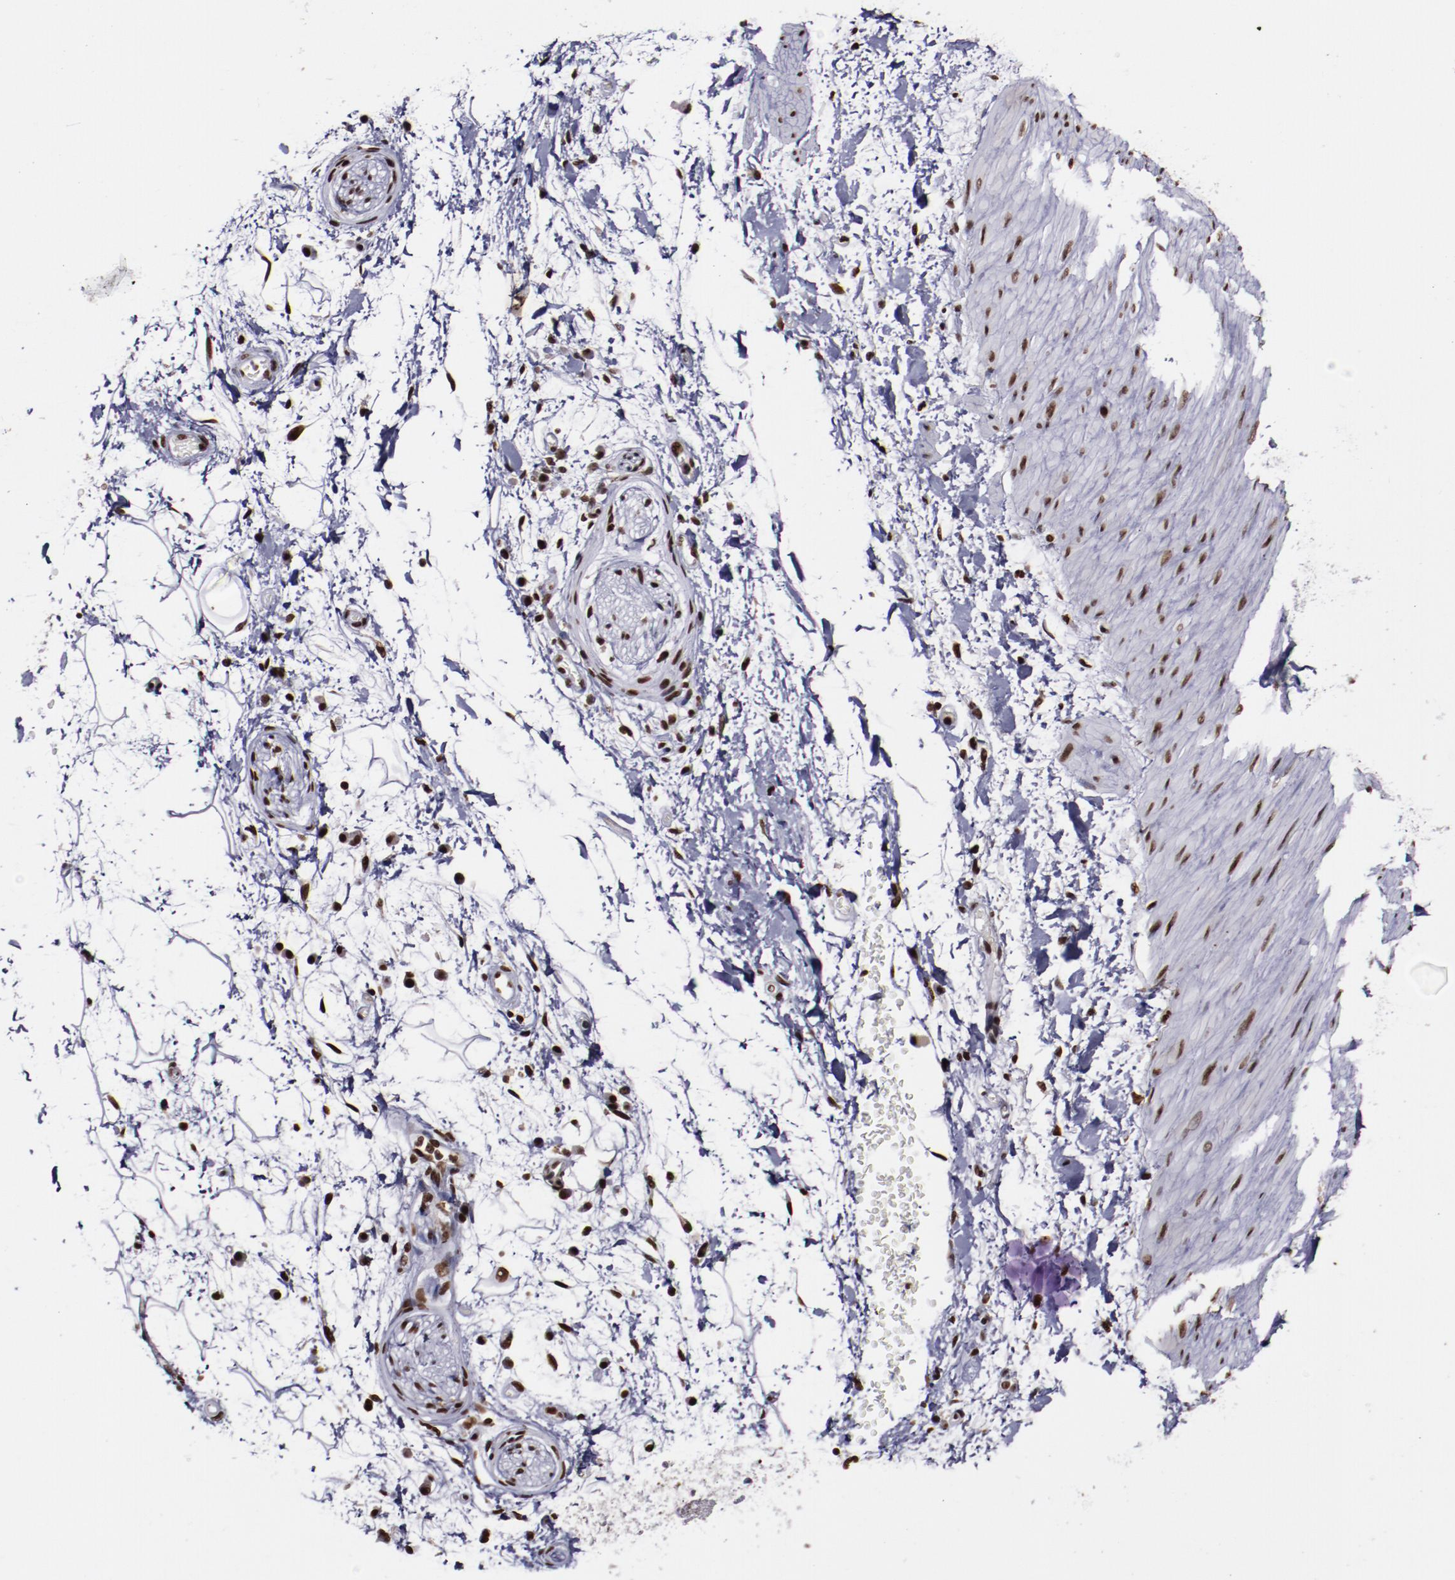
{"staining": {"intensity": "strong", "quantity": ">75%", "location": "nuclear"}, "tissue": "soft tissue", "cell_type": "Fibroblasts", "image_type": "normal", "snomed": [{"axis": "morphology", "description": "Normal tissue, NOS"}, {"axis": "topography", "description": "Soft tissue"}], "caption": "Immunohistochemistry (IHC) of normal human soft tissue demonstrates high levels of strong nuclear expression in about >75% of fibroblasts. The protein of interest is shown in brown color, while the nuclei are stained blue.", "gene": "APEX1", "patient": {"sex": "male", "age": 72}}